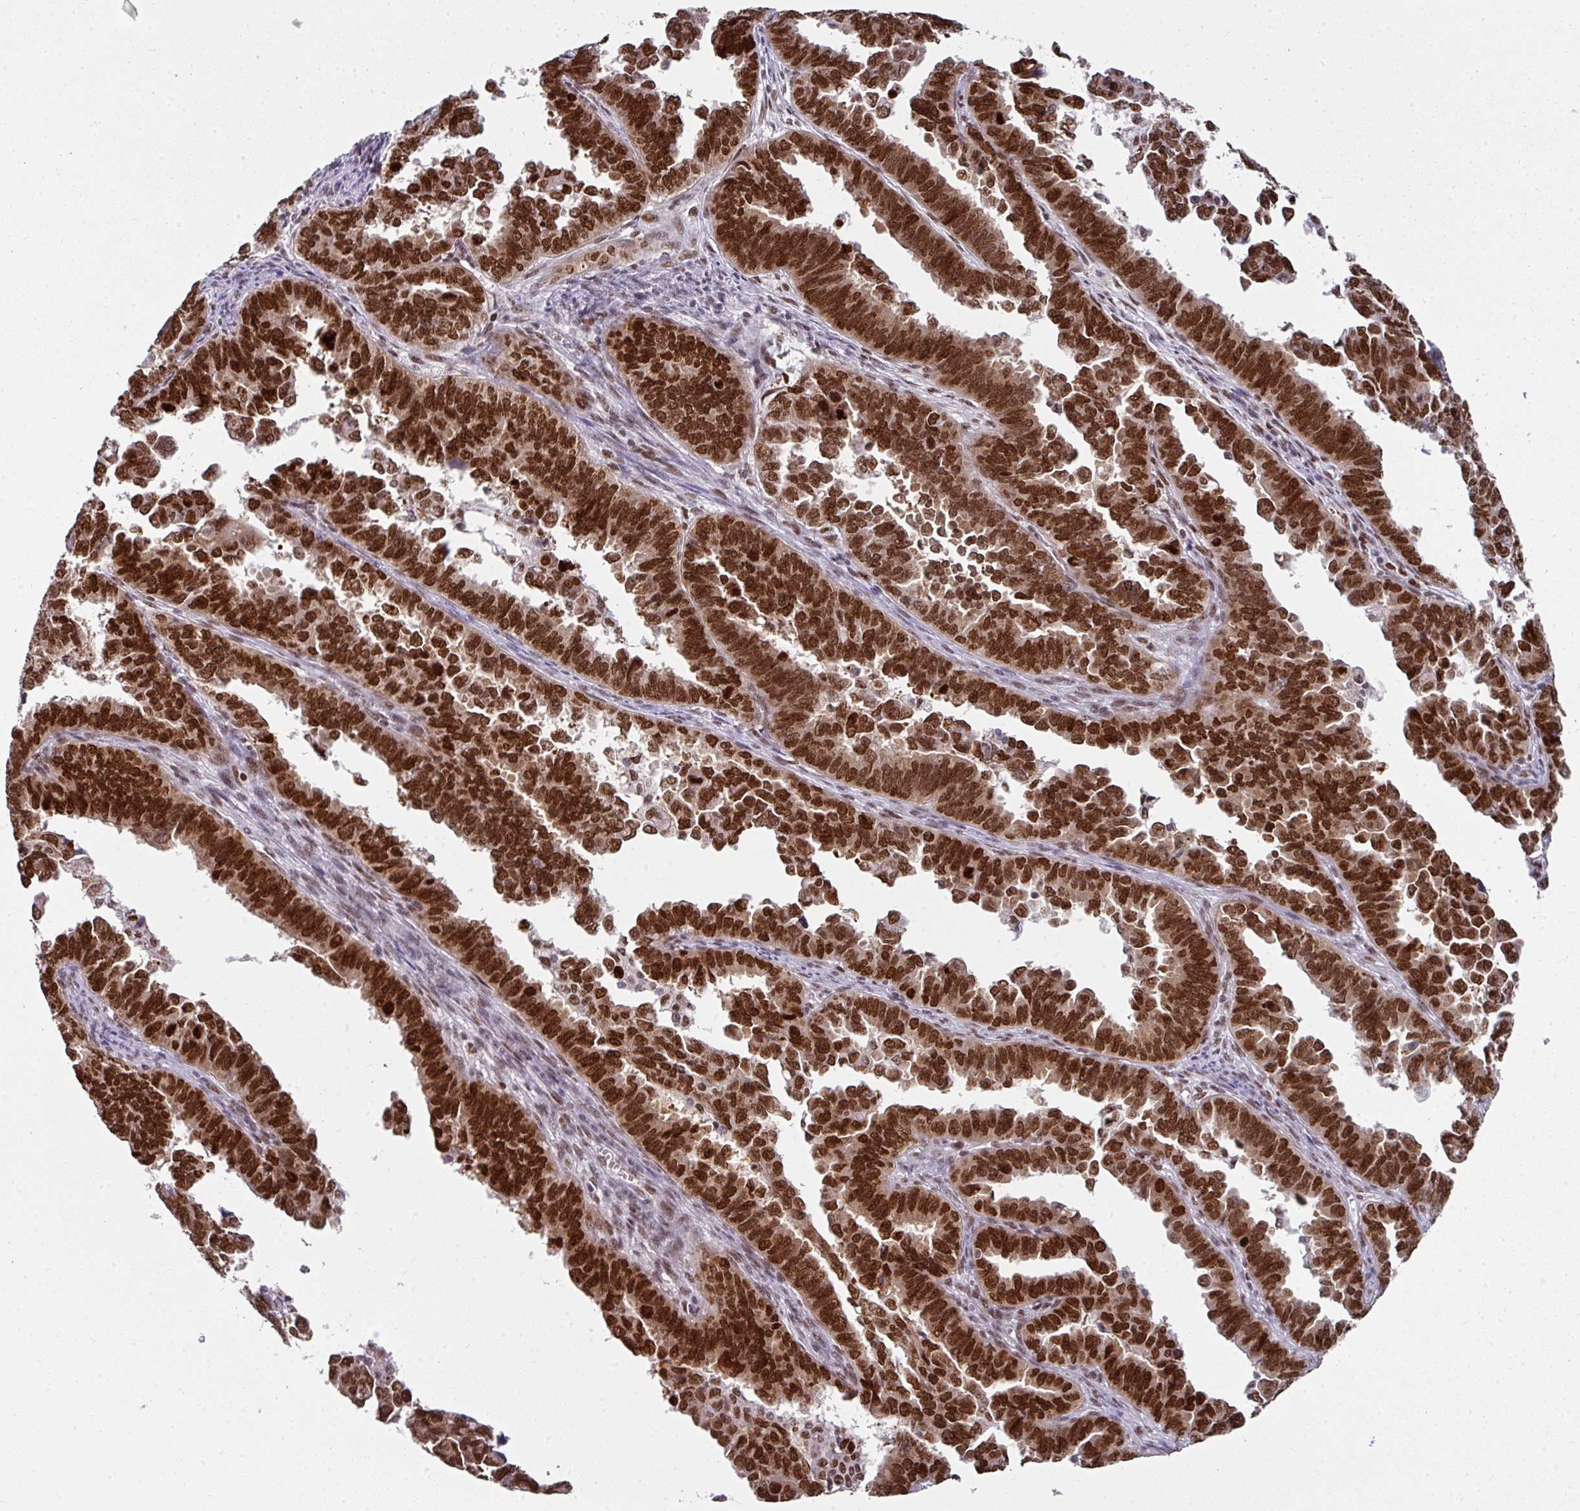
{"staining": {"intensity": "strong", "quantity": ">75%", "location": "nuclear"}, "tissue": "endometrial cancer", "cell_type": "Tumor cells", "image_type": "cancer", "snomed": [{"axis": "morphology", "description": "Adenocarcinoma, NOS"}, {"axis": "topography", "description": "Endometrium"}], "caption": "A histopathology image showing strong nuclear expression in approximately >75% of tumor cells in endometrial adenocarcinoma, as visualized by brown immunohistochemical staining.", "gene": "RAD50", "patient": {"sex": "female", "age": 75}}